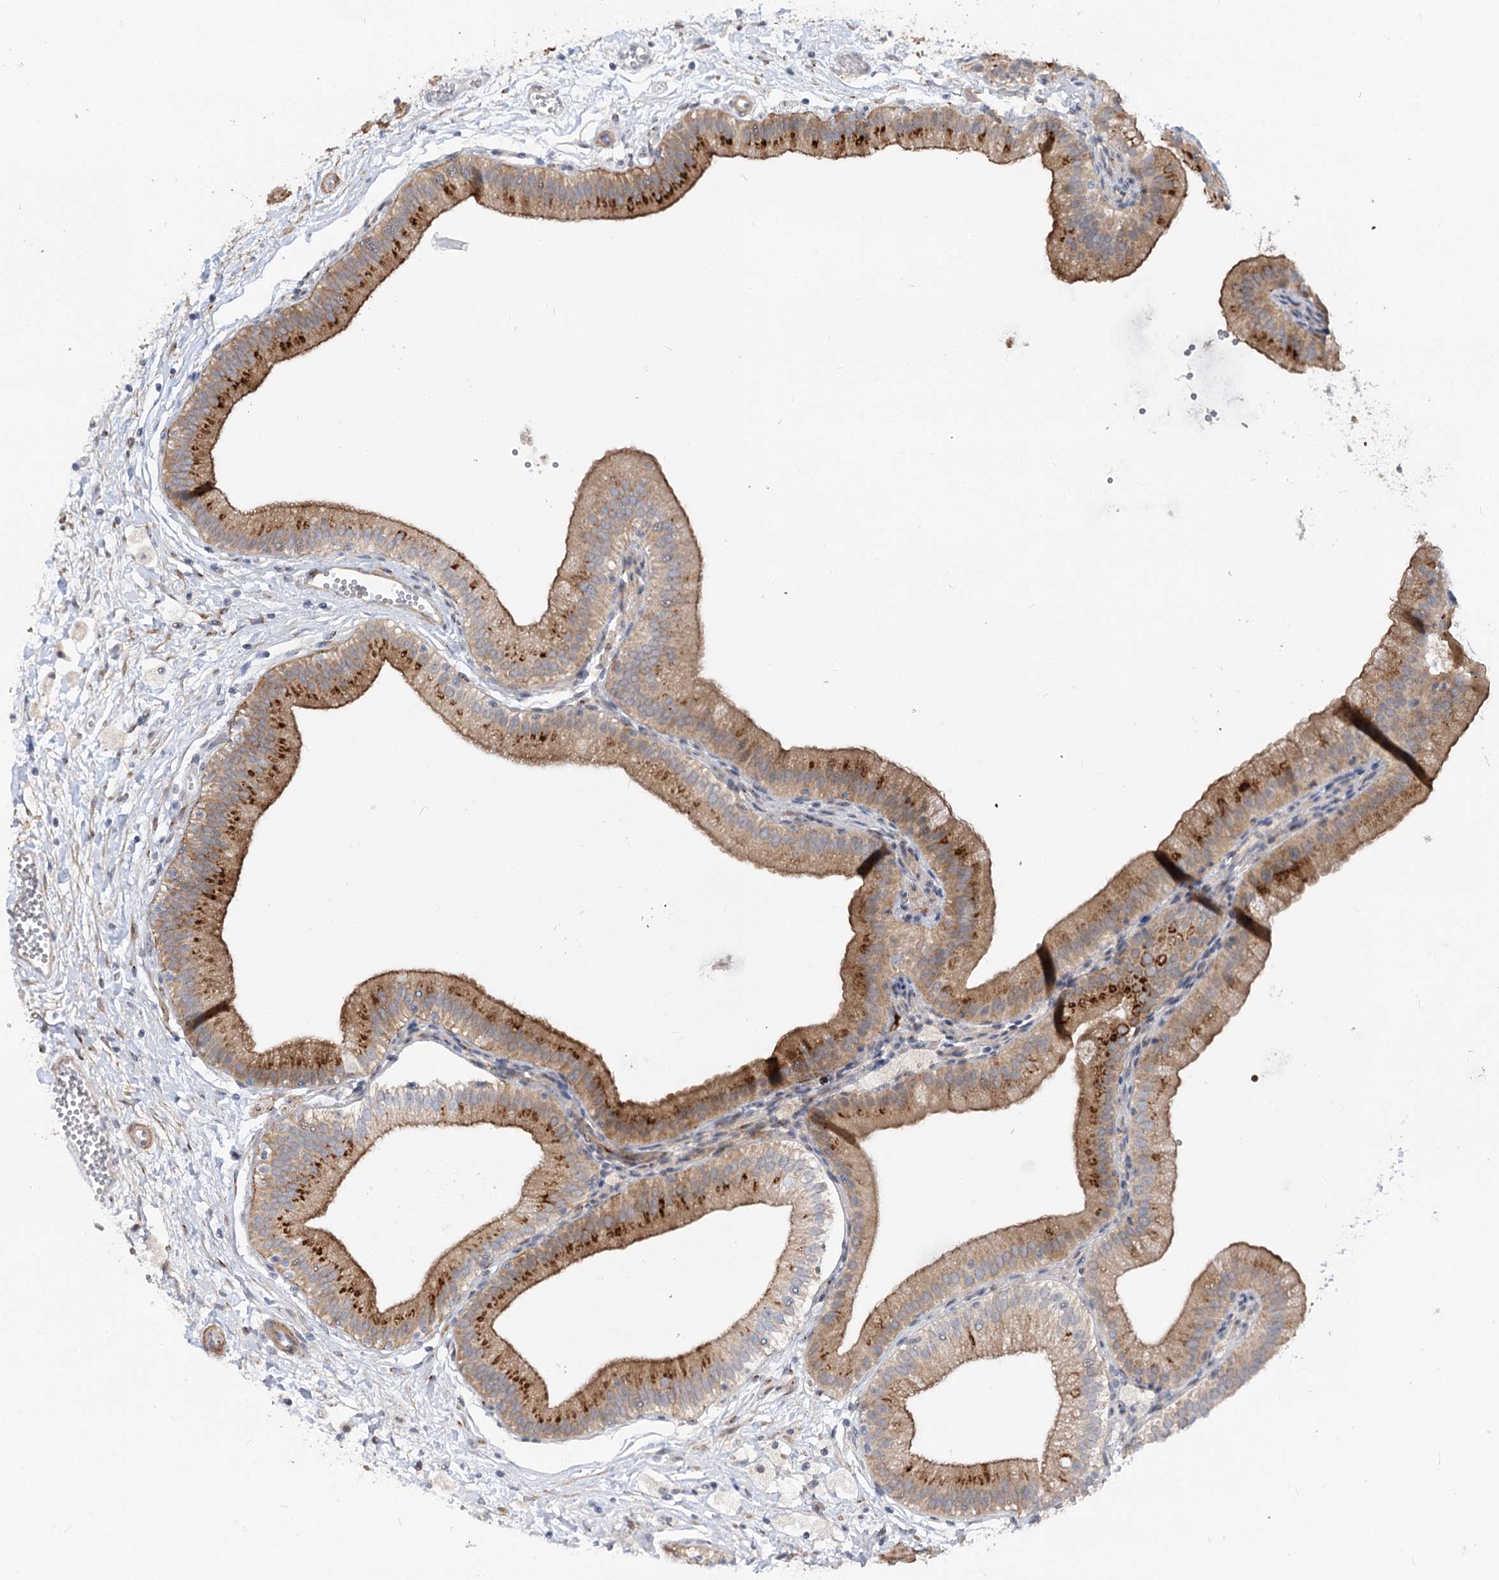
{"staining": {"intensity": "strong", "quantity": ">75%", "location": "cytoplasmic/membranous"}, "tissue": "gallbladder", "cell_type": "Glandular cells", "image_type": "normal", "snomed": [{"axis": "morphology", "description": "Normal tissue, NOS"}, {"axis": "topography", "description": "Gallbladder"}], "caption": "Glandular cells display high levels of strong cytoplasmic/membranous staining in about >75% of cells in benign gallbladder.", "gene": "FGF19", "patient": {"sex": "male", "age": 55}}